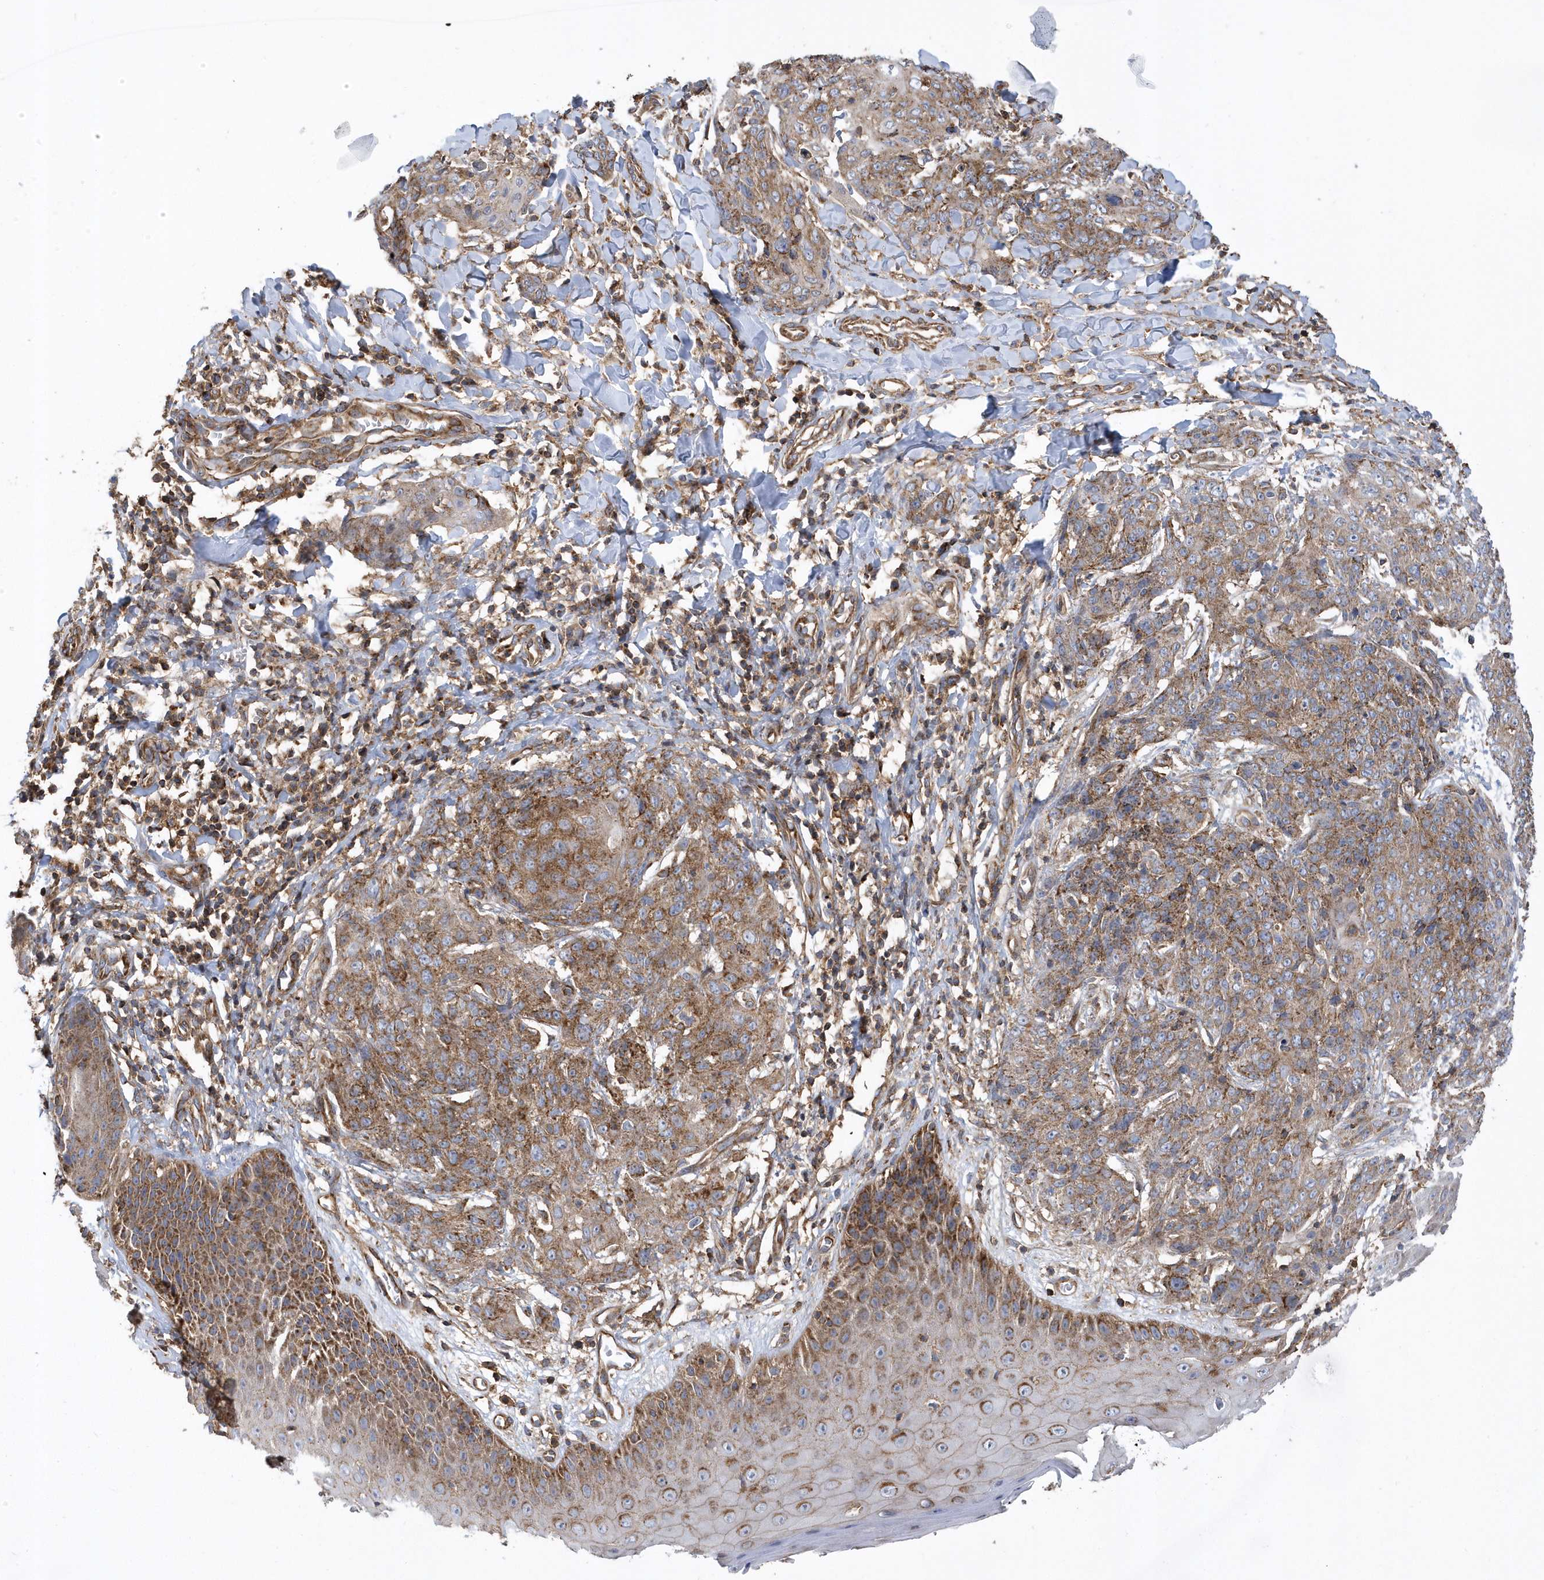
{"staining": {"intensity": "strong", "quantity": ">75%", "location": "cytoplasmic/membranous"}, "tissue": "skin cancer", "cell_type": "Tumor cells", "image_type": "cancer", "snomed": [{"axis": "morphology", "description": "Squamous cell carcinoma, NOS"}, {"axis": "topography", "description": "Skin"}, {"axis": "topography", "description": "Vulva"}], "caption": "There is high levels of strong cytoplasmic/membranous staining in tumor cells of squamous cell carcinoma (skin), as demonstrated by immunohistochemical staining (brown color).", "gene": "TRAIP", "patient": {"sex": "female", "age": 85}}